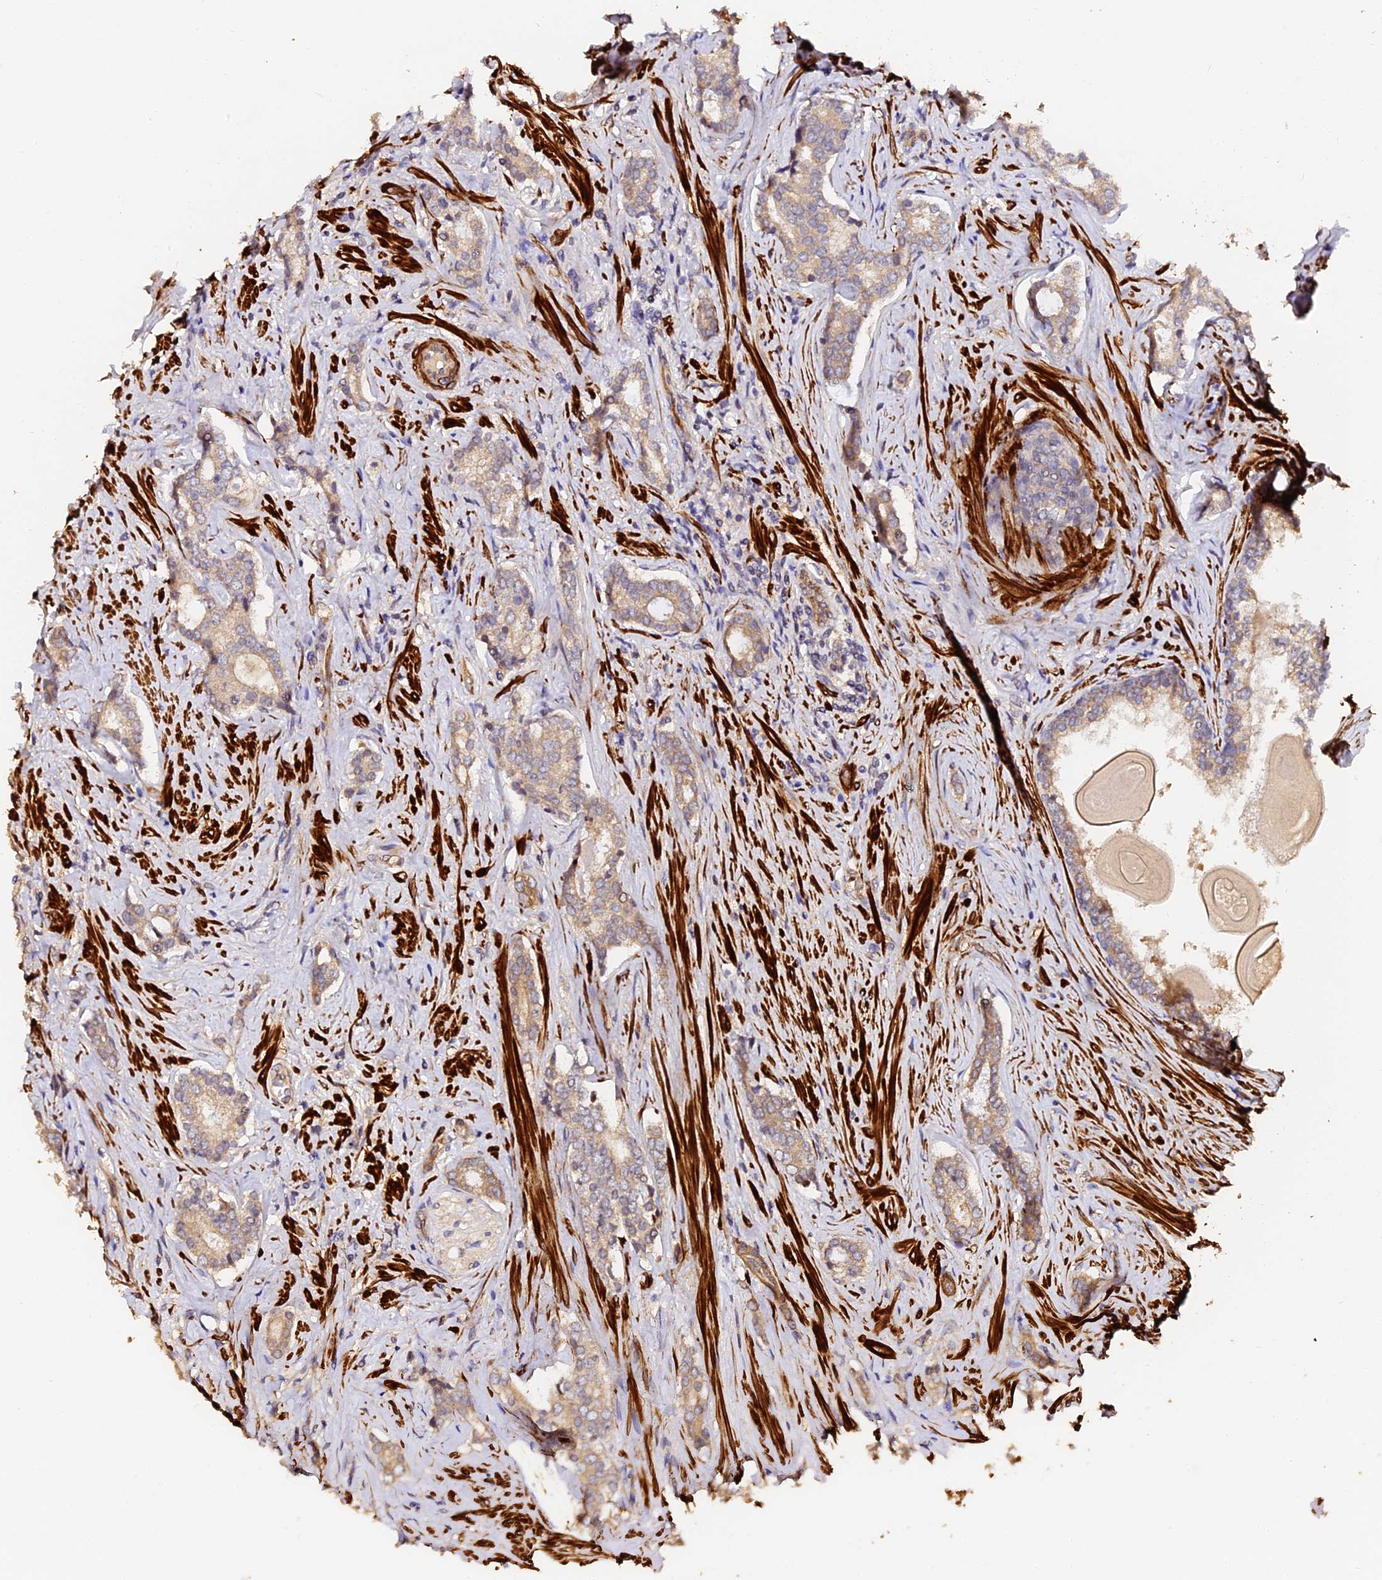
{"staining": {"intensity": "weak", "quantity": ">75%", "location": "cytoplasmic/membranous"}, "tissue": "prostate cancer", "cell_type": "Tumor cells", "image_type": "cancer", "snomed": [{"axis": "morphology", "description": "Adenocarcinoma, High grade"}, {"axis": "topography", "description": "Prostate"}], "caption": "A histopathology image showing weak cytoplasmic/membranous expression in about >75% of tumor cells in high-grade adenocarcinoma (prostate), as visualized by brown immunohistochemical staining.", "gene": "TDO2", "patient": {"sex": "male", "age": 63}}